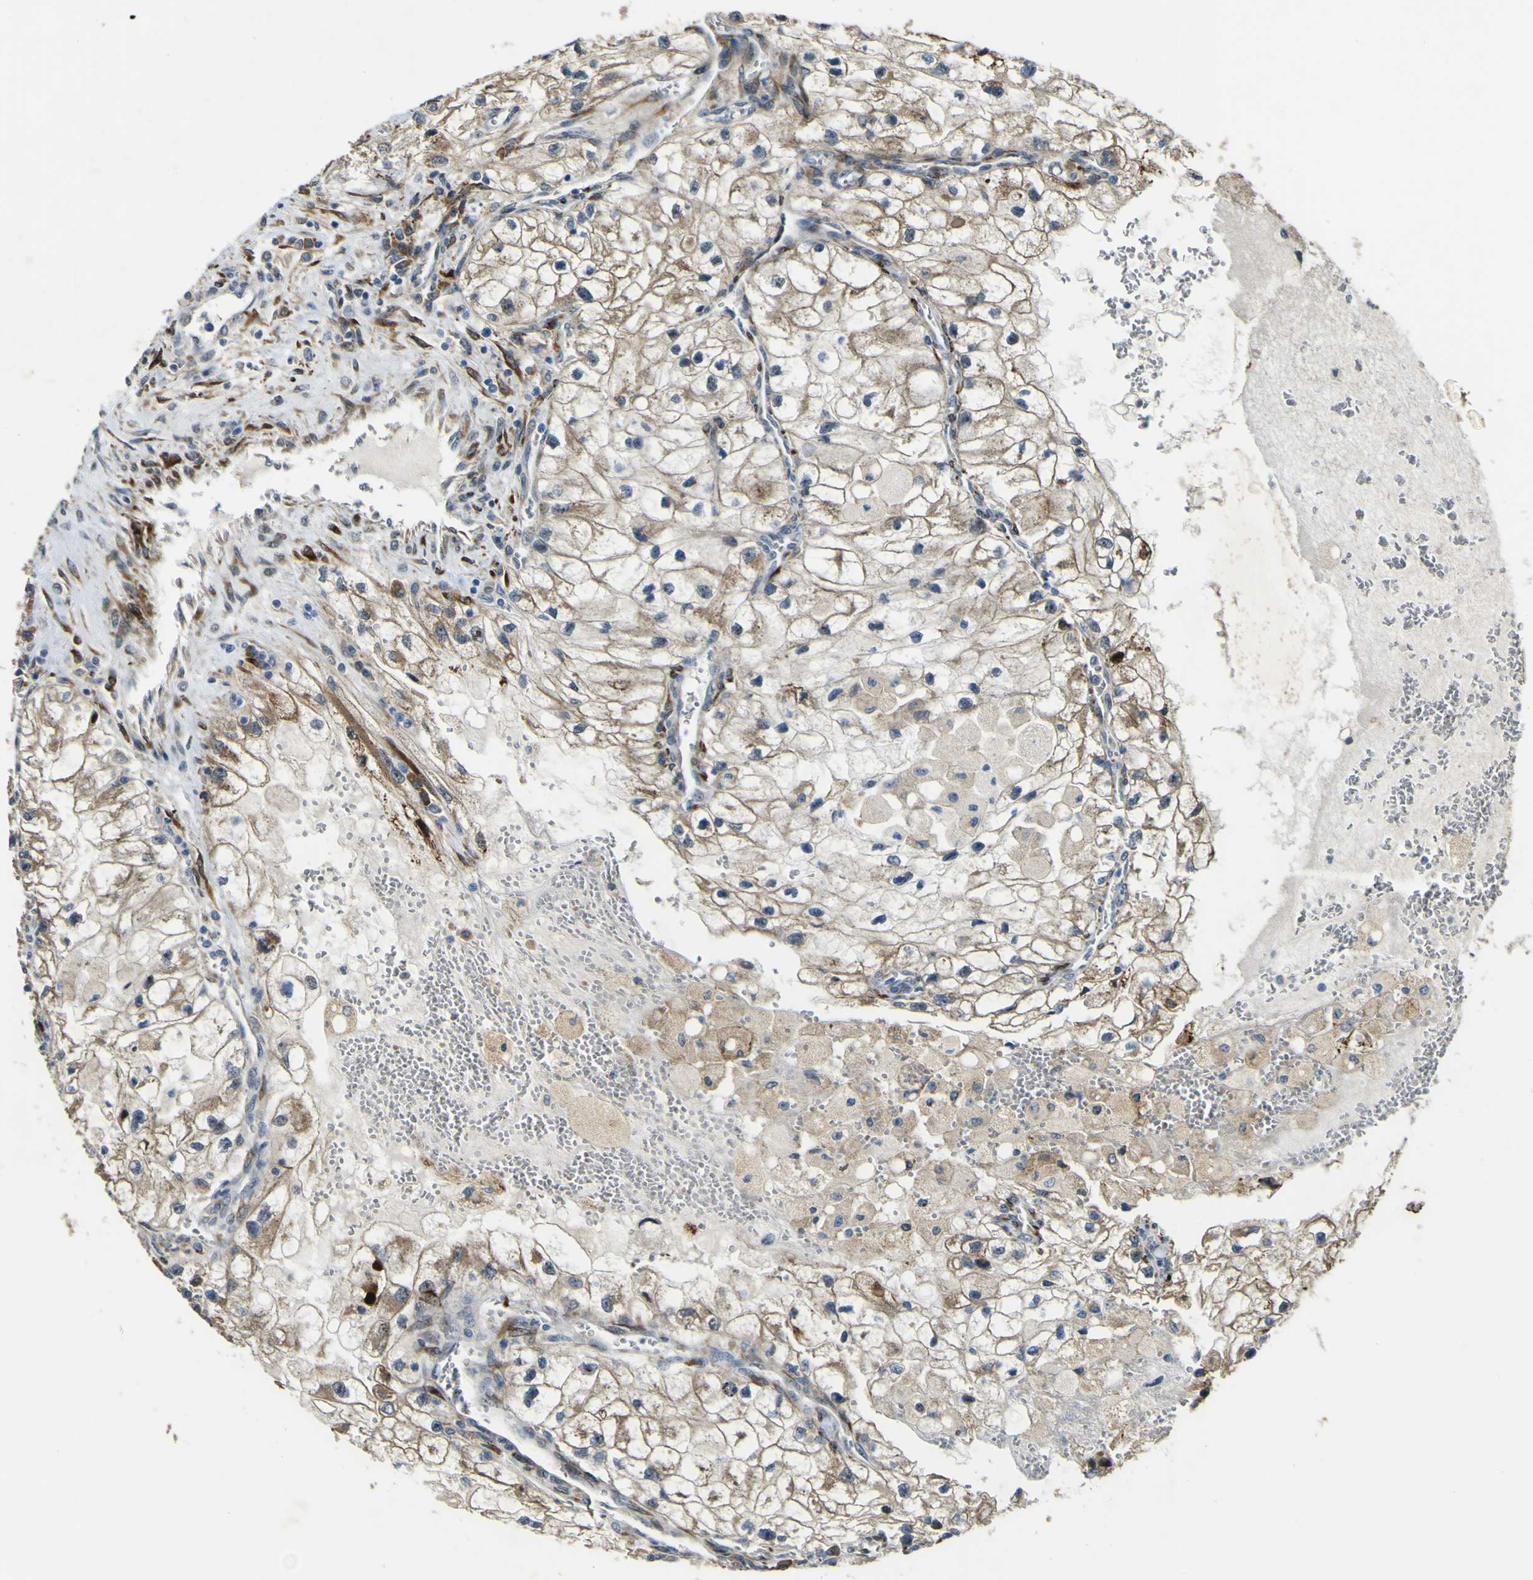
{"staining": {"intensity": "moderate", "quantity": ">75%", "location": "cytoplasmic/membranous"}, "tissue": "renal cancer", "cell_type": "Tumor cells", "image_type": "cancer", "snomed": [{"axis": "morphology", "description": "Adenocarcinoma, NOS"}, {"axis": "topography", "description": "Kidney"}], "caption": "Protein expression analysis of human renal cancer (adenocarcinoma) reveals moderate cytoplasmic/membranous staining in about >75% of tumor cells.", "gene": "LBHD1", "patient": {"sex": "female", "age": 70}}